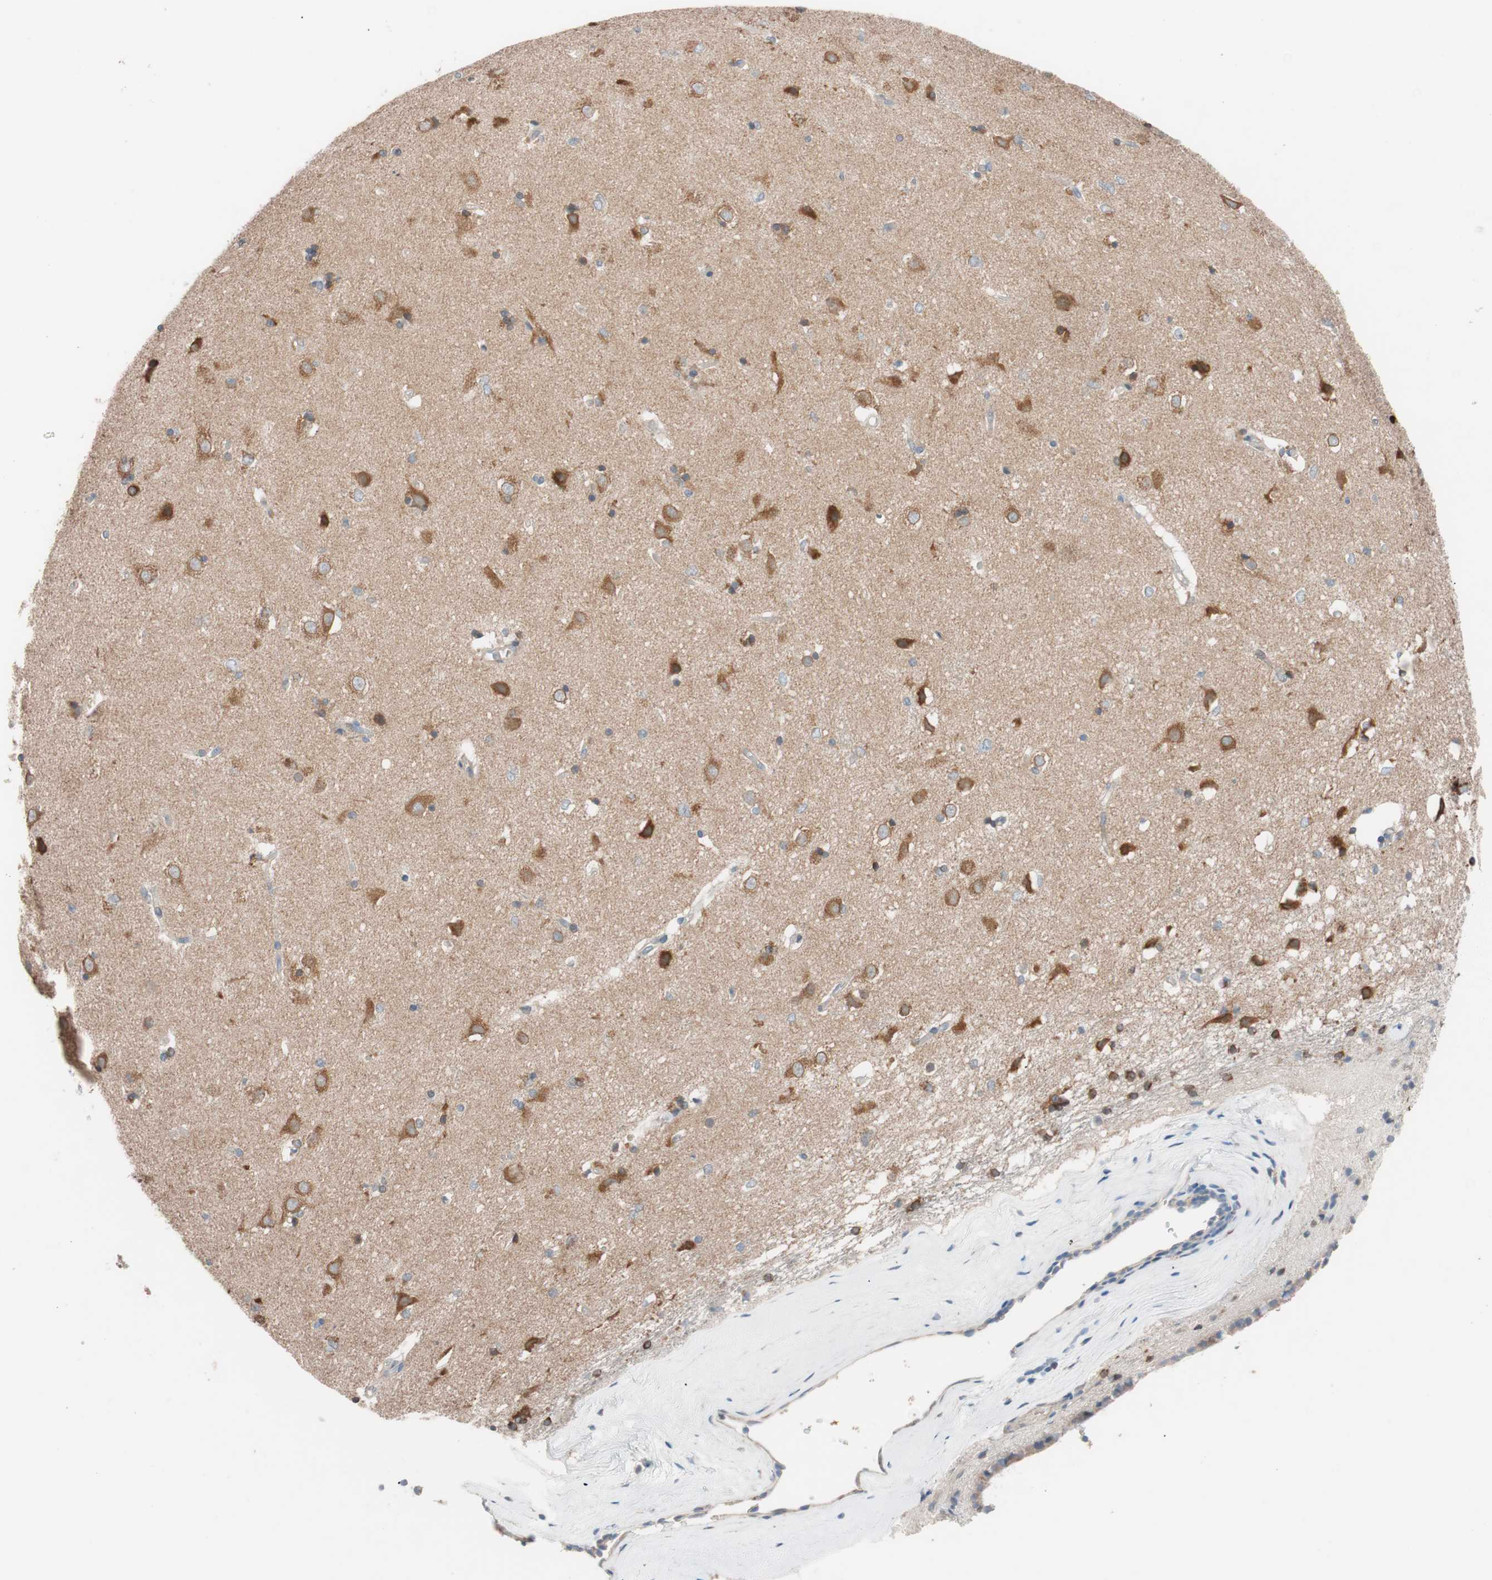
{"staining": {"intensity": "moderate", "quantity": "<25%", "location": "cytoplasmic/membranous"}, "tissue": "caudate", "cell_type": "Glial cells", "image_type": "normal", "snomed": [{"axis": "morphology", "description": "Normal tissue, NOS"}, {"axis": "topography", "description": "Lateral ventricle wall"}], "caption": "A histopathology image of caudate stained for a protein displays moderate cytoplasmic/membranous brown staining in glial cells.", "gene": "FAAH", "patient": {"sex": "female", "age": 19}}